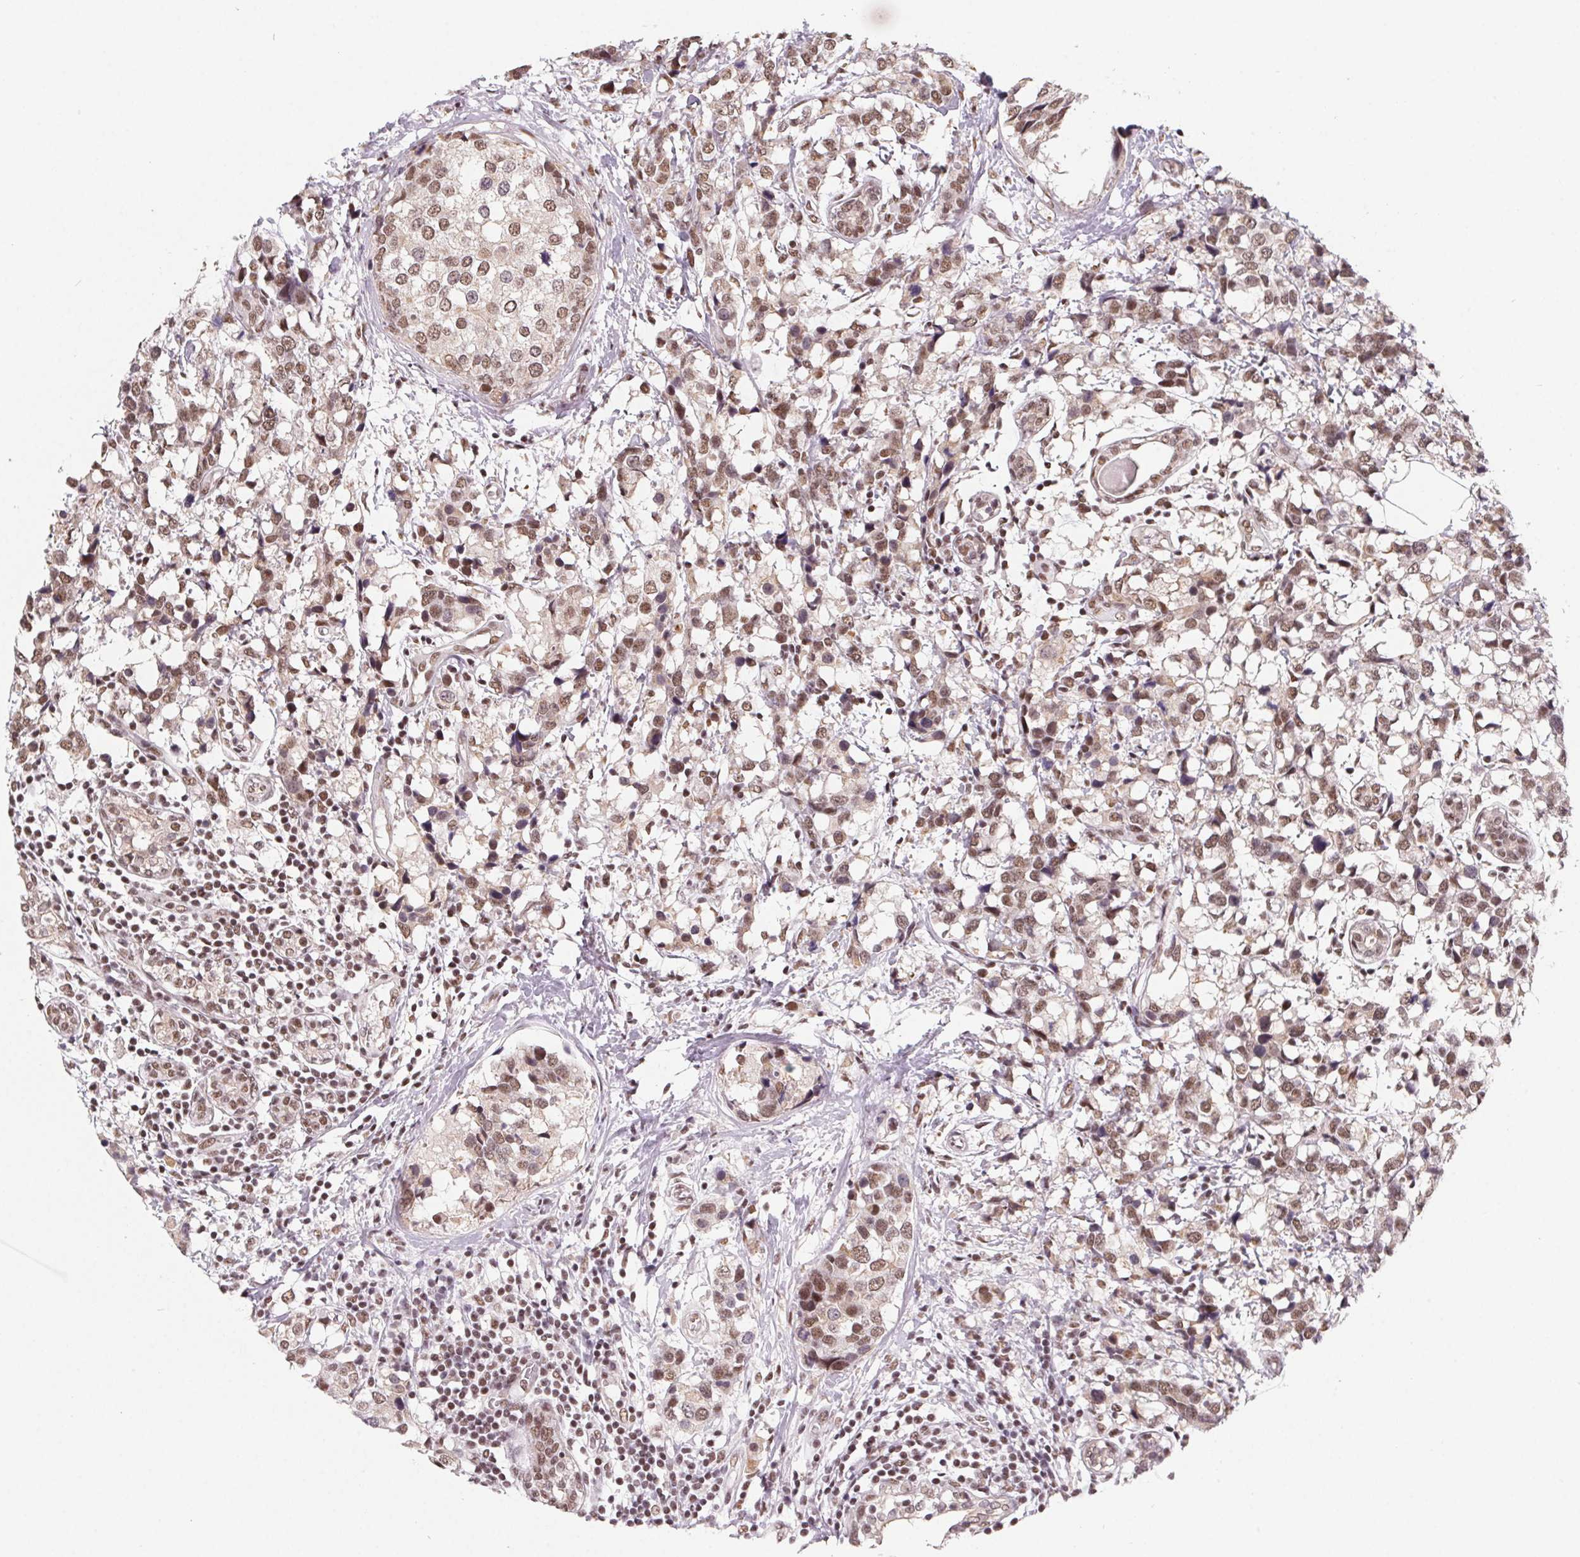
{"staining": {"intensity": "moderate", "quantity": ">75%", "location": "nuclear"}, "tissue": "breast cancer", "cell_type": "Tumor cells", "image_type": "cancer", "snomed": [{"axis": "morphology", "description": "Lobular carcinoma"}, {"axis": "topography", "description": "Breast"}], "caption": "Immunohistochemical staining of human breast cancer reveals medium levels of moderate nuclear protein expression in approximately >75% of tumor cells. (Stains: DAB in brown, nuclei in blue, Microscopy: brightfield microscopy at high magnification).", "gene": "TCERG1", "patient": {"sex": "female", "age": 59}}